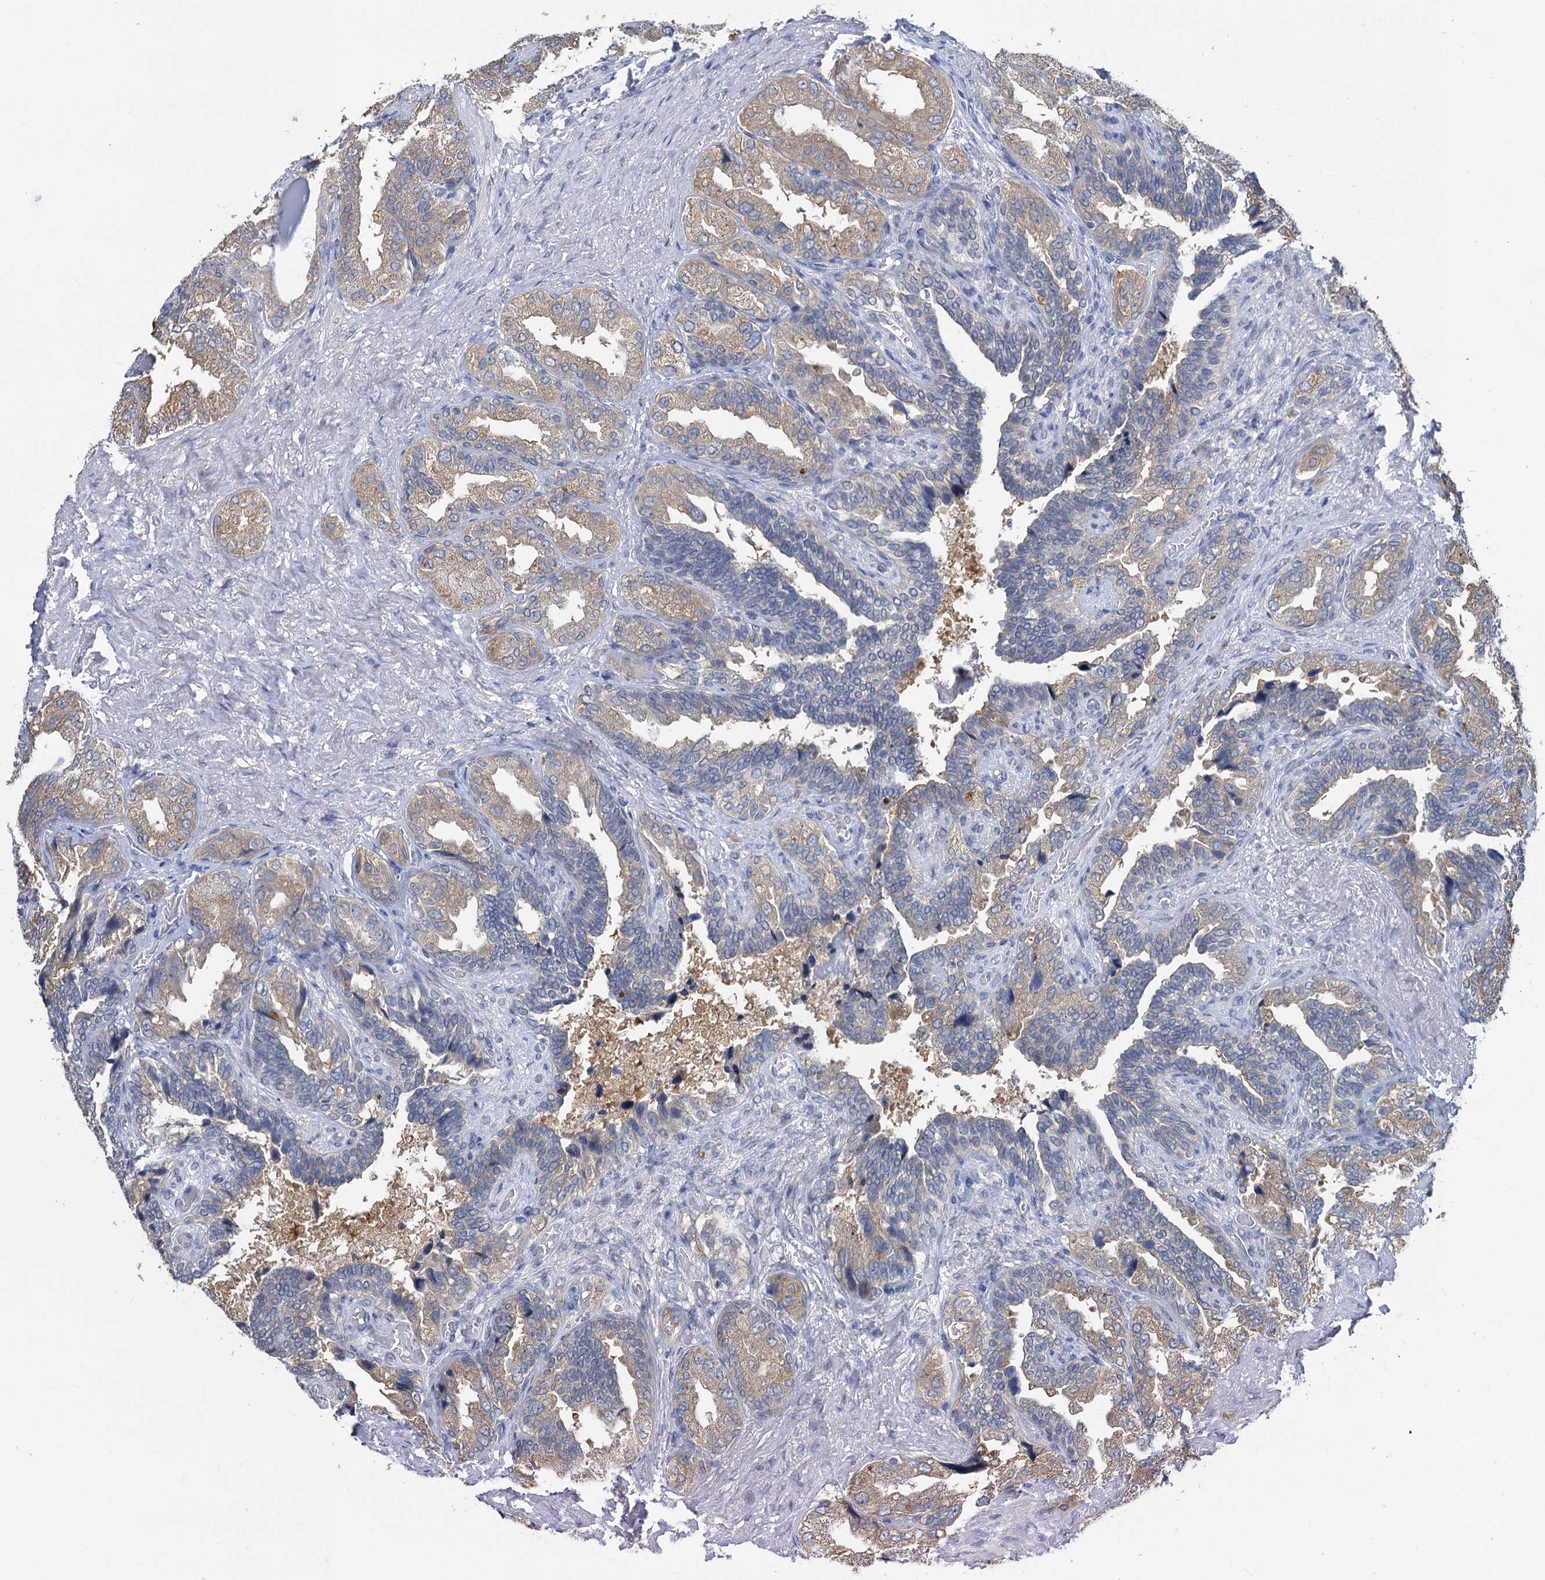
{"staining": {"intensity": "weak", "quantity": "25%-75%", "location": "cytoplasmic/membranous"}, "tissue": "seminal vesicle", "cell_type": "Glandular cells", "image_type": "normal", "snomed": [{"axis": "morphology", "description": "Normal tissue, NOS"}, {"axis": "topography", "description": "Seminal veicle"}, {"axis": "topography", "description": "Peripheral nerve tissue"}], "caption": "Weak cytoplasmic/membranous positivity is seen in about 25%-75% of glandular cells in unremarkable seminal vesicle.", "gene": "ANKRD42", "patient": {"sex": "male", "age": 63}}